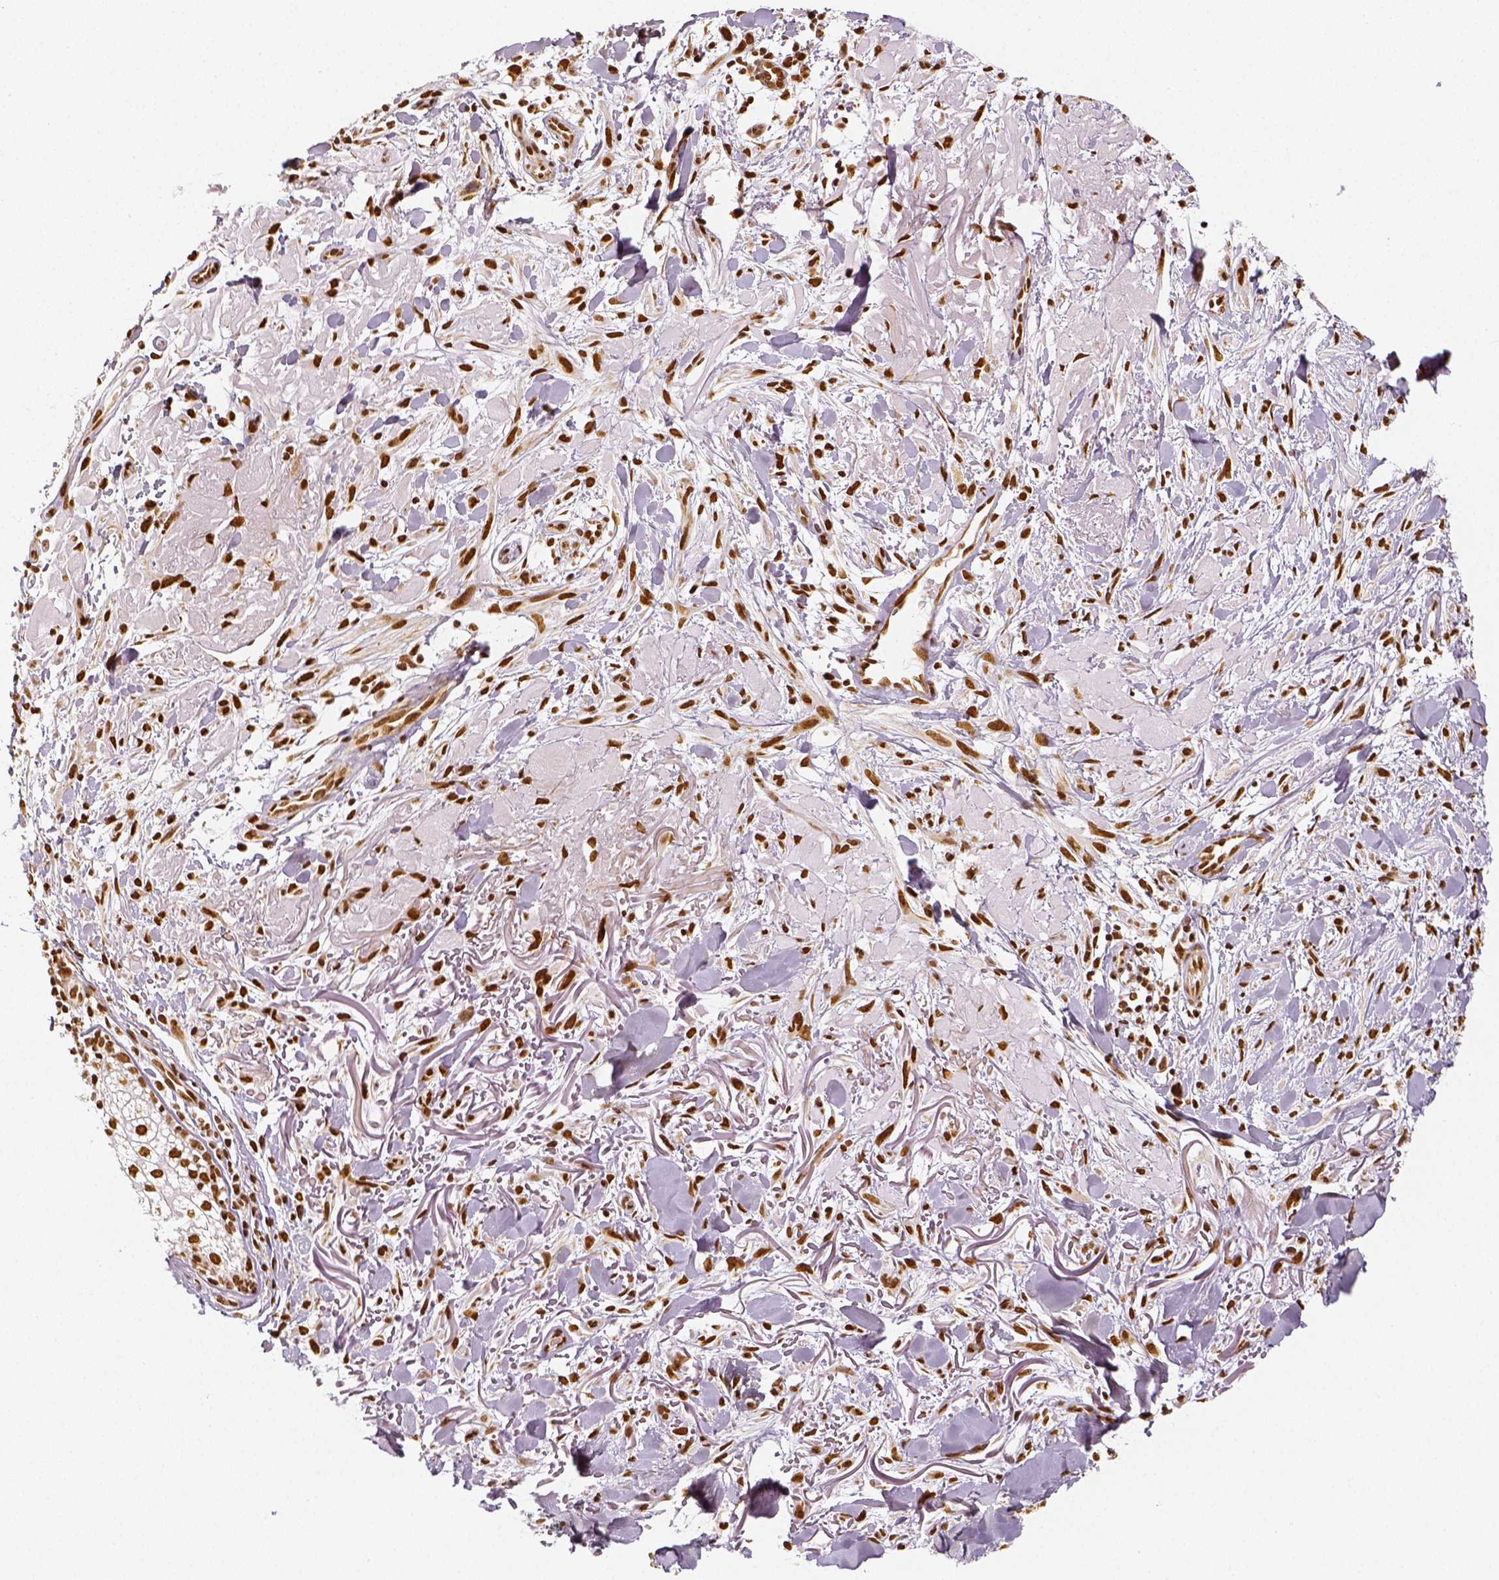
{"staining": {"intensity": "strong", "quantity": ">75%", "location": "nuclear"}, "tissue": "melanoma", "cell_type": "Tumor cells", "image_type": "cancer", "snomed": [{"axis": "morphology", "description": "Malignant melanoma, NOS"}, {"axis": "topography", "description": "Skin"}], "caption": "Immunohistochemical staining of melanoma shows strong nuclear protein positivity in approximately >75% of tumor cells. (Stains: DAB (3,3'-diaminobenzidine) in brown, nuclei in blue, Microscopy: brightfield microscopy at high magnification).", "gene": "KDM5B", "patient": {"sex": "male", "age": 85}}